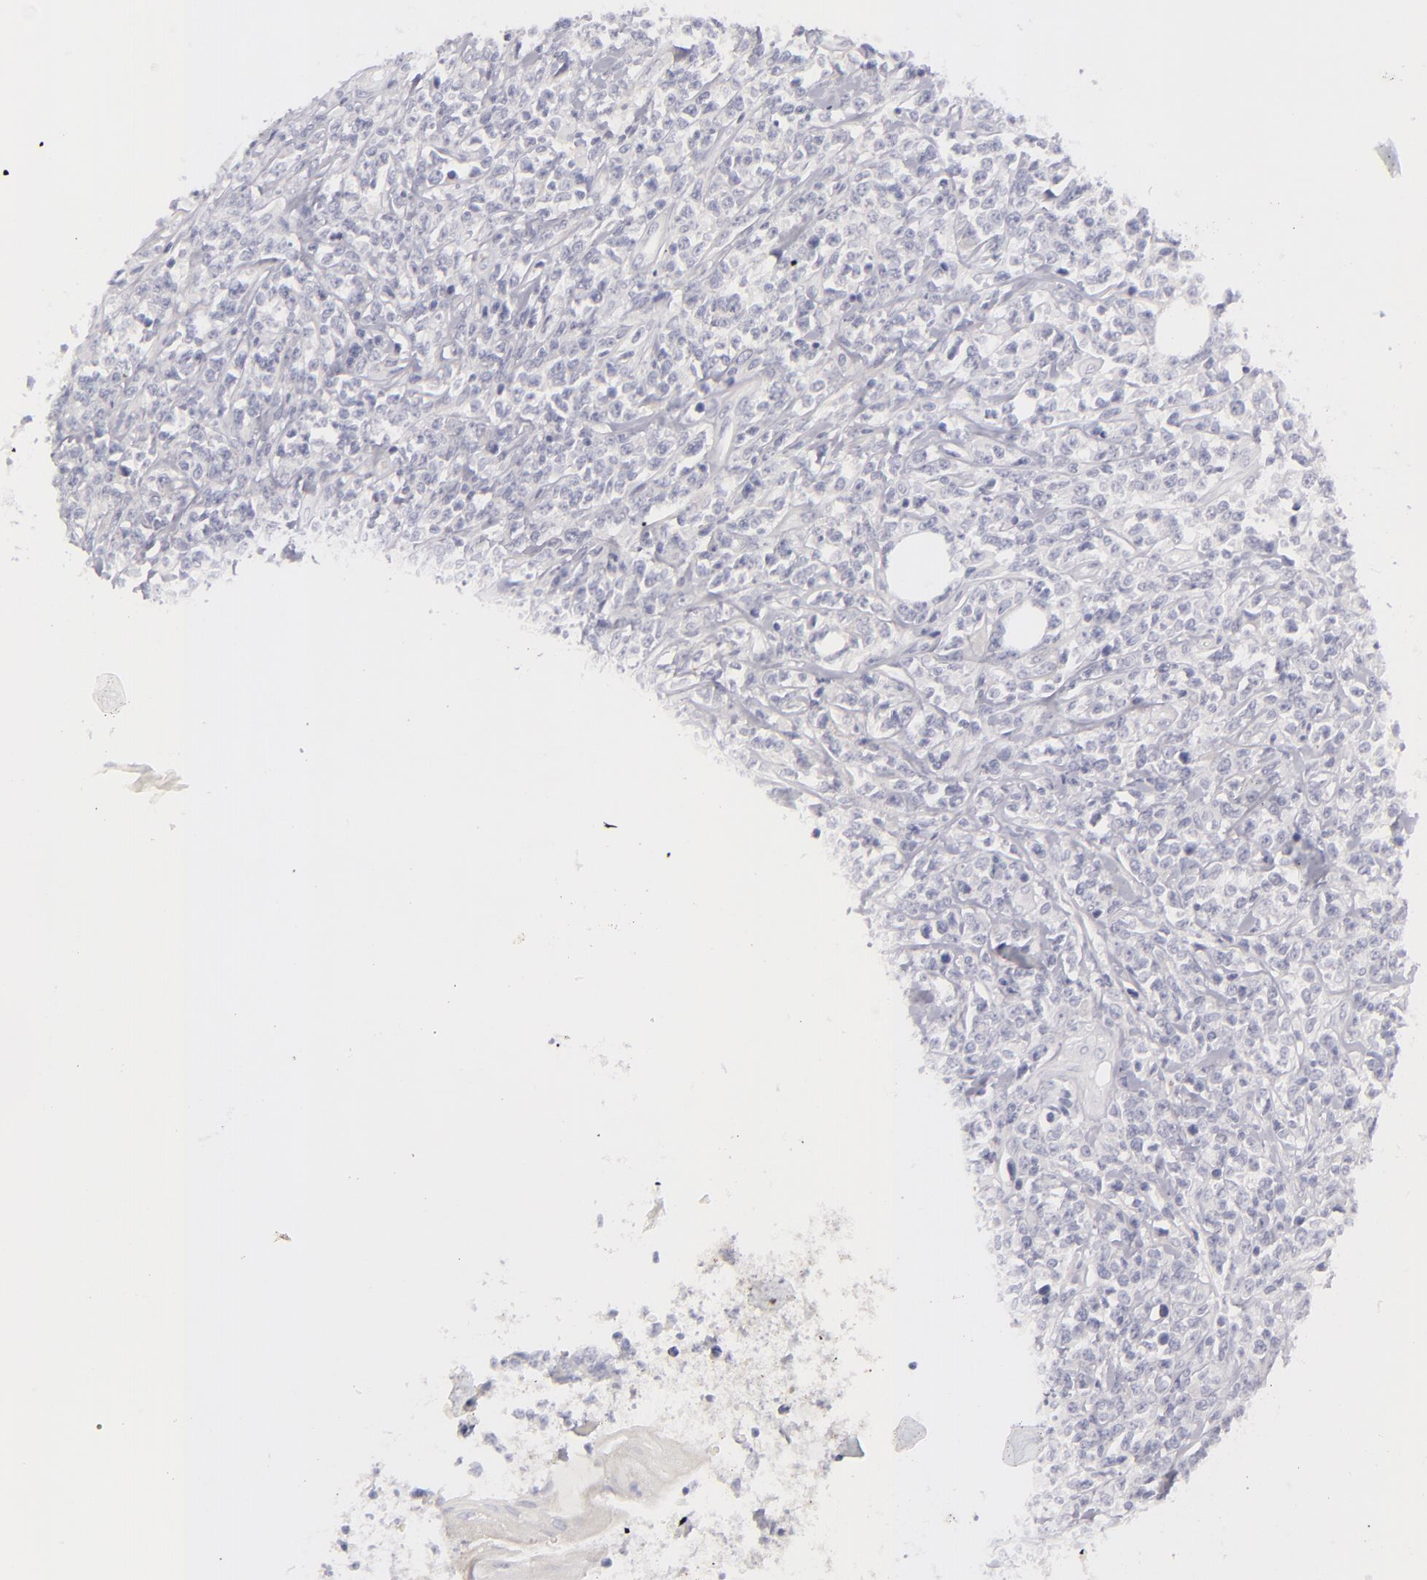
{"staining": {"intensity": "negative", "quantity": "none", "location": "none"}, "tissue": "lymphoma", "cell_type": "Tumor cells", "image_type": "cancer", "snomed": [{"axis": "morphology", "description": "Malignant lymphoma, non-Hodgkin's type, High grade"}, {"axis": "topography", "description": "Colon"}], "caption": "High magnification brightfield microscopy of lymphoma stained with DAB (3,3'-diaminobenzidine) (brown) and counterstained with hematoxylin (blue): tumor cells show no significant positivity.", "gene": "DLG4", "patient": {"sex": "male", "age": 82}}